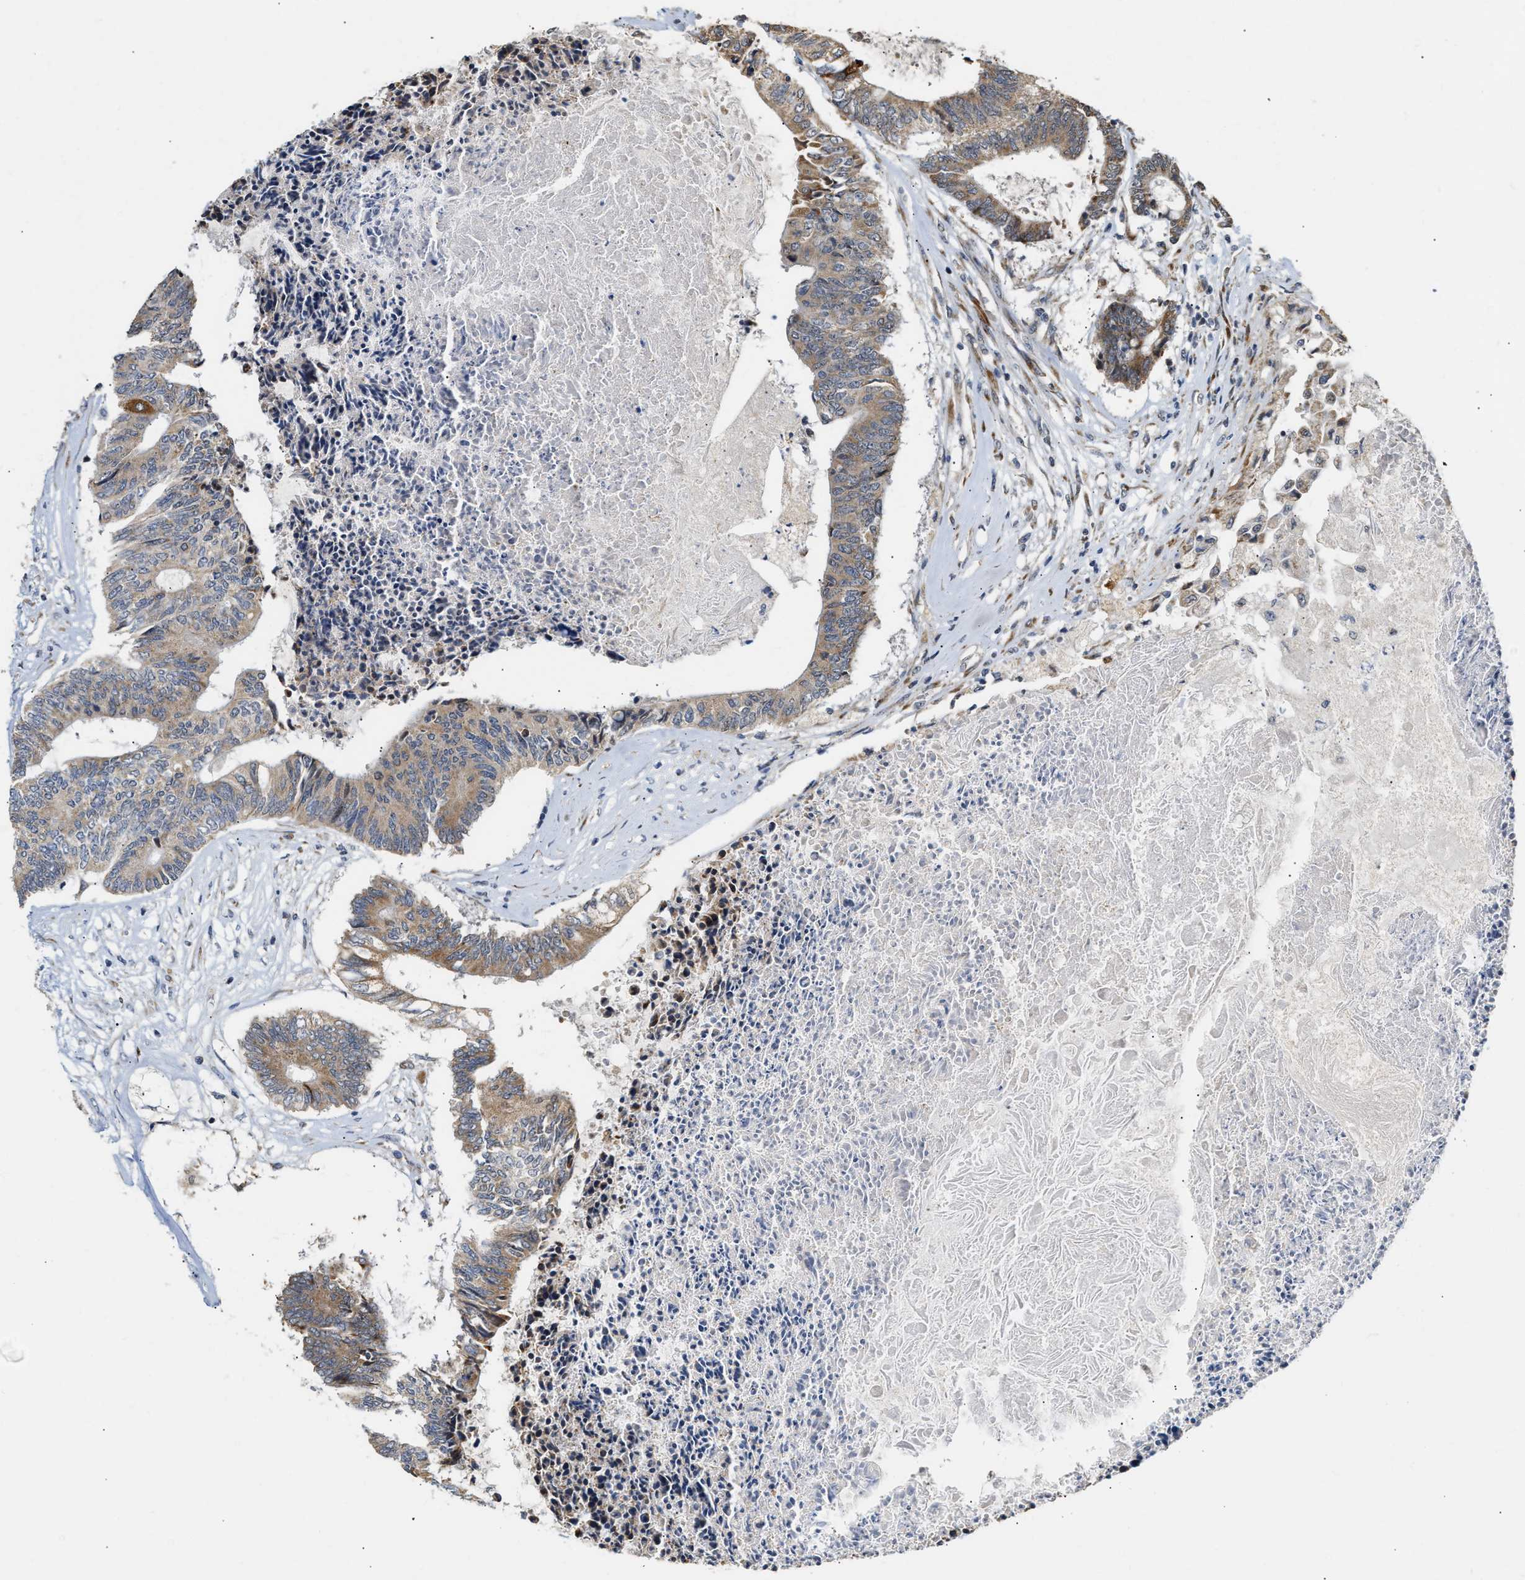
{"staining": {"intensity": "moderate", "quantity": ">75%", "location": "cytoplasmic/membranous"}, "tissue": "colorectal cancer", "cell_type": "Tumor cells", "image_type": "cancer", "snomed": [{"axis": "morphology", "description": "Adenocarcinoma, NOS"}, {"axis": "topography", "description": "Rectum"}], "caption": "Immunohistochemistry (IHC) image of neoplastic tissue: human colorectal adenocarcinoma stained using immunohistochemistry demonstrates medium levels of moderate protein expression localized specifically in the cytoplasmic/membranous of tumor cells, appearing as a cytoplasmic/membranous brown color.", "gene": "DEPTOR", "patient": {"sex": "male", "age": 63}}